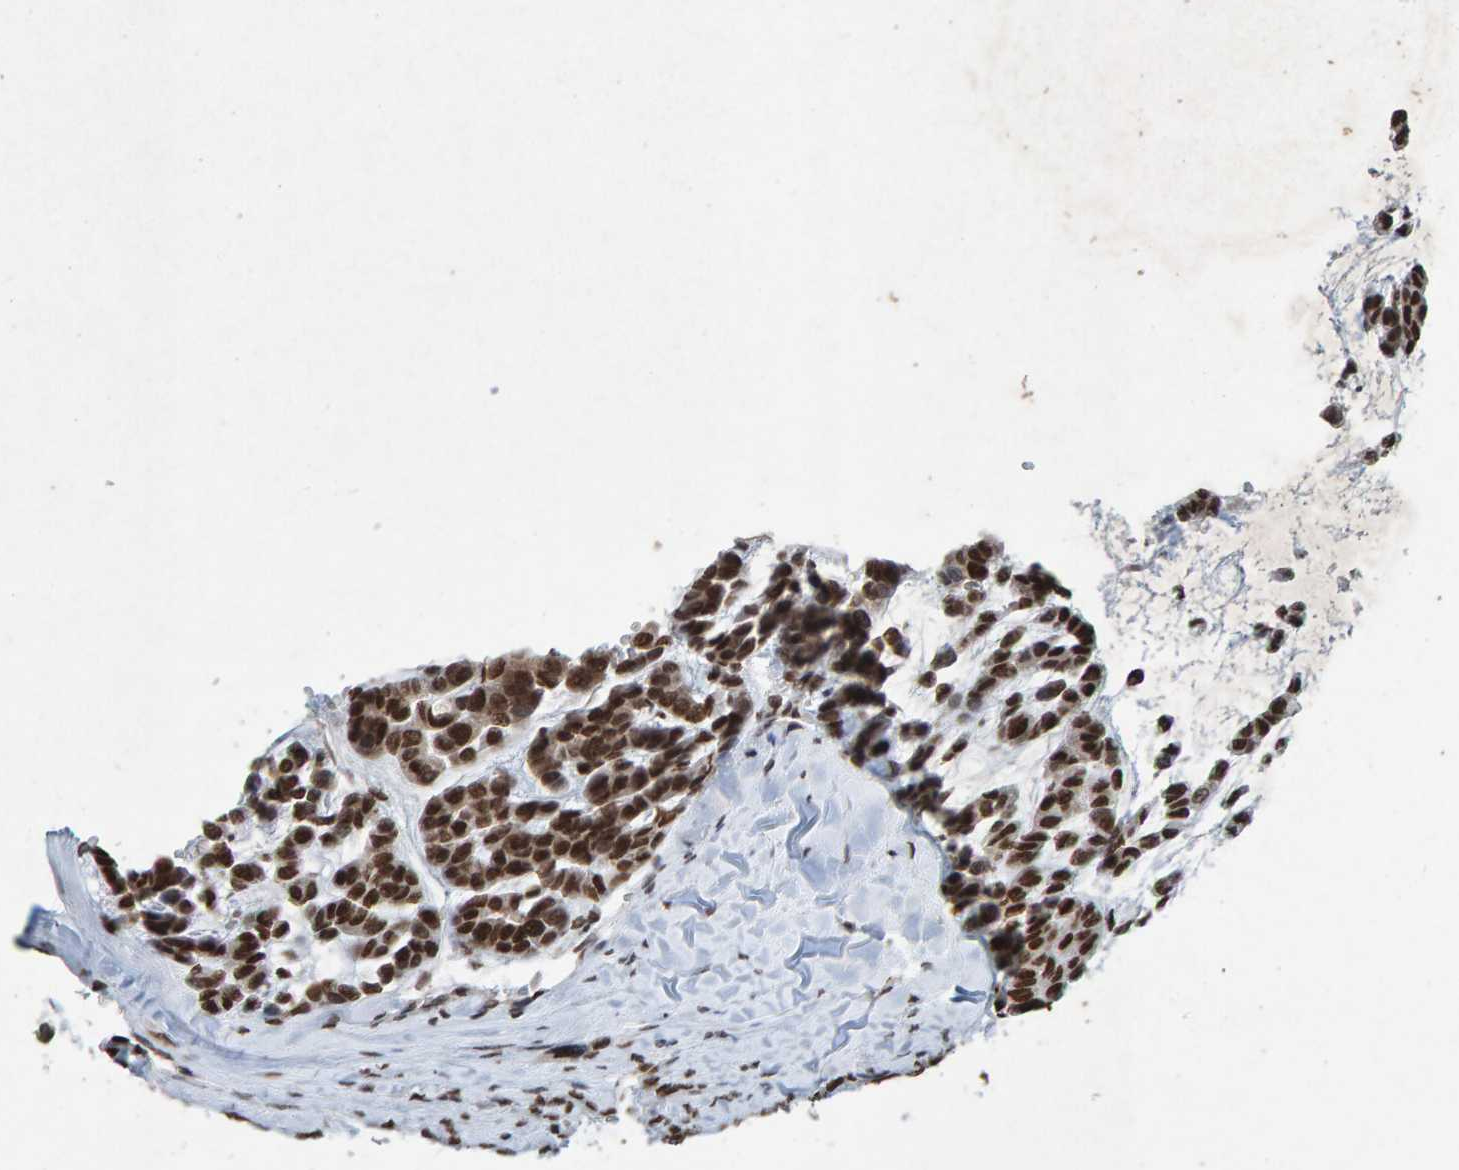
{"staining": {"intensity": "moderate", "quantity": ">75%", "location": "nuclear"}, "tissue": "head and neck cancer", "cell_type": "Tumor cells", "image_type": "cancer", "snomed": [{"axis": "morphology", "description": "Adenocarcinoma, NOS"}, {"axis": "morphology", "description": "Adenoma, NOS"}, {"axis": "topography", "description": "Head-Neck"}], "caption": "A brown stain highlights moderate nuclear positivity of a protein in head and neck cancer (adenoma) tumor cells.", "gene": "H2AZ1", "patient": {"sex": "female", "age": 55}}